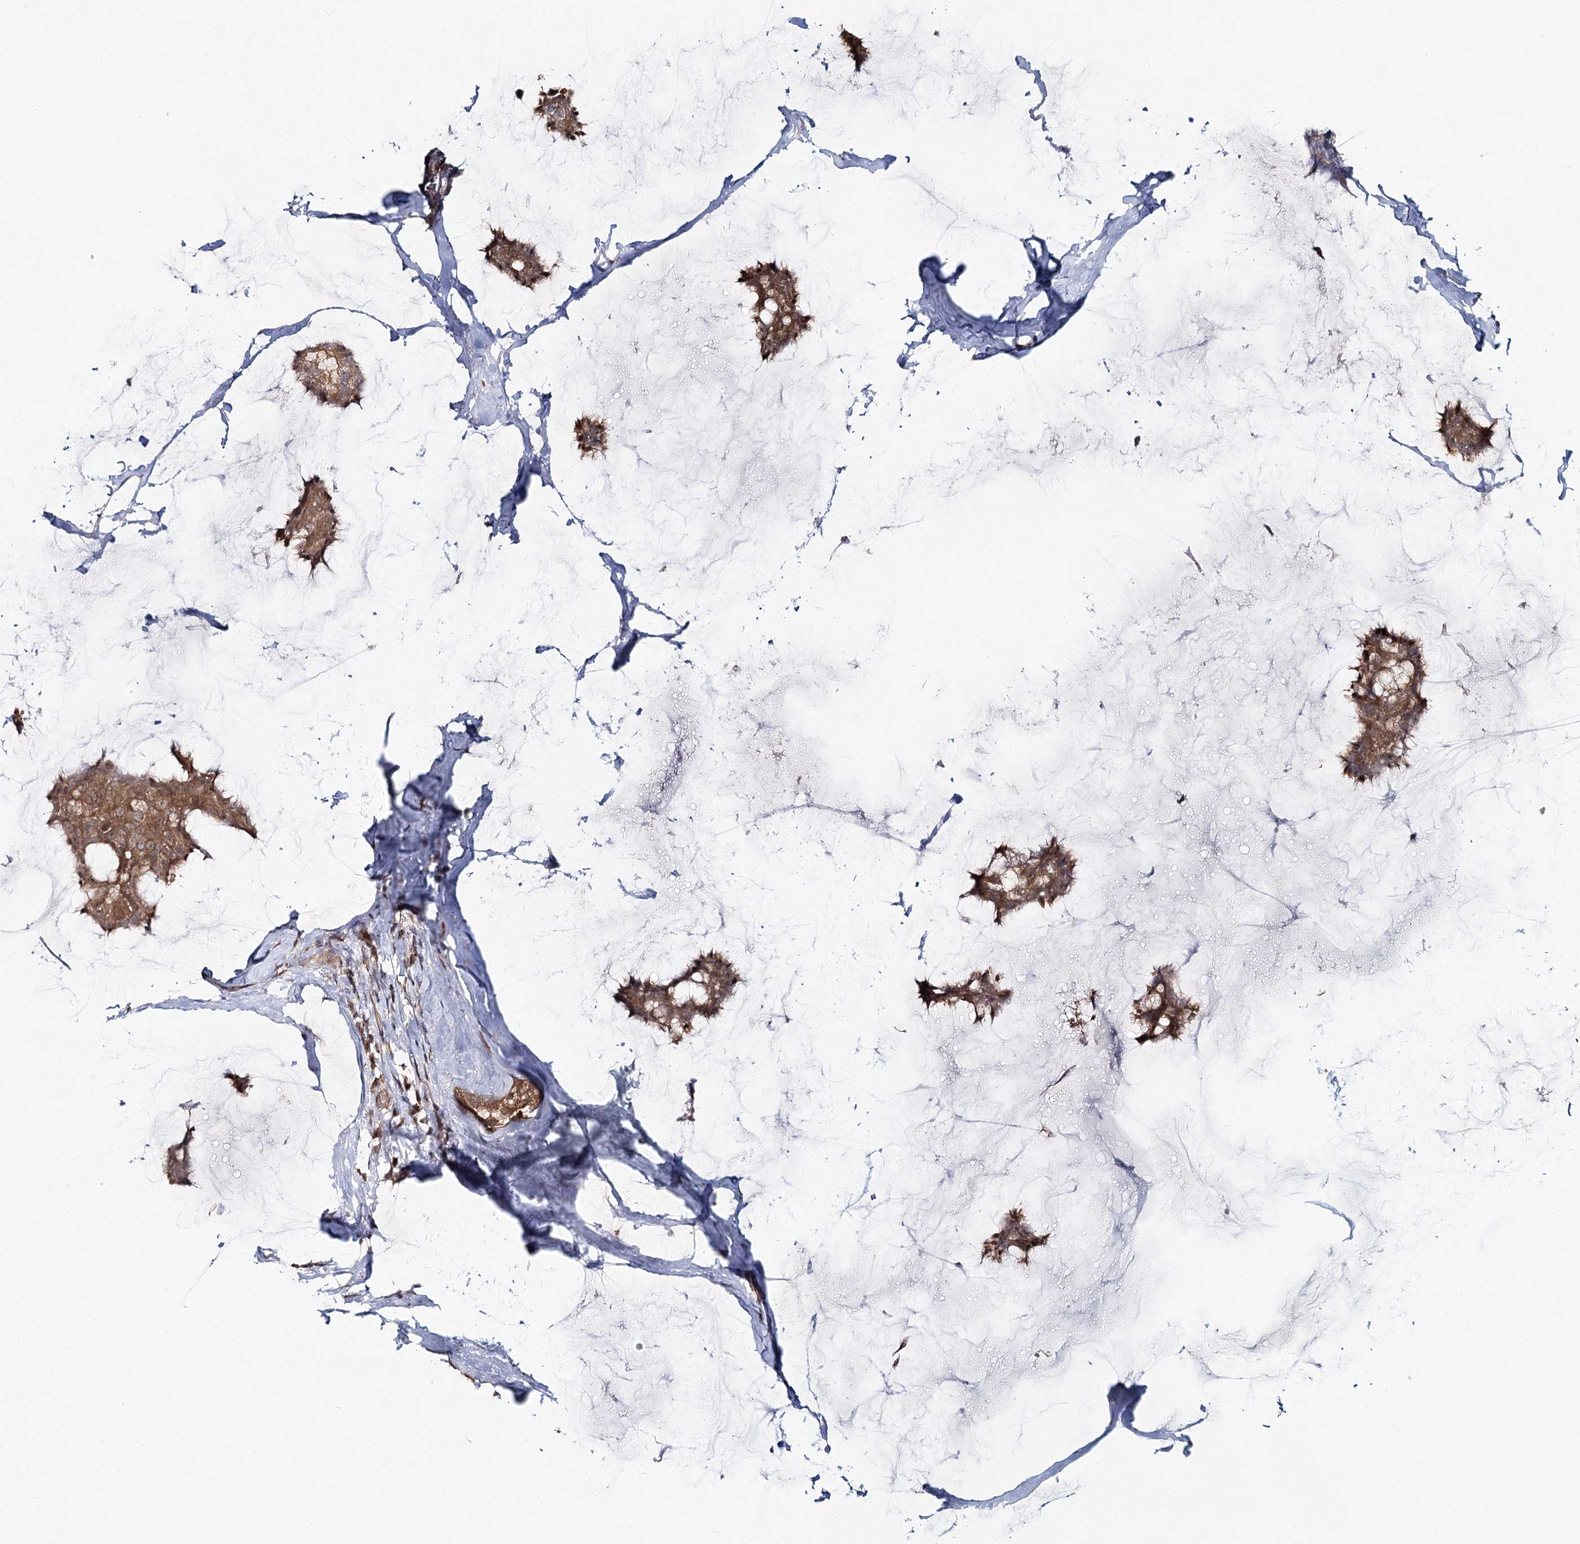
{"staining": {"intensity": "moderate", "quantity": ">75%", "location": "cytoplasmic/membranous"}, "tissue": "breast cancer", "cell_type": "Tumor cells", "image_type": "cancer", "snomed": [{"axis": "morphology", "description": "Duct carcinoma"}, {"axis": "topography", "description": "Breast"}], "caption": "Immunohistochemistry of human breast cancer (infiltrating ductal carcinoma) reveals medium levels of moderate cytoplasmic/membranous expression in about >75% of tumor cells.", "gene": "FAM120B", "patient": {"sex": "female", "age": 93}}